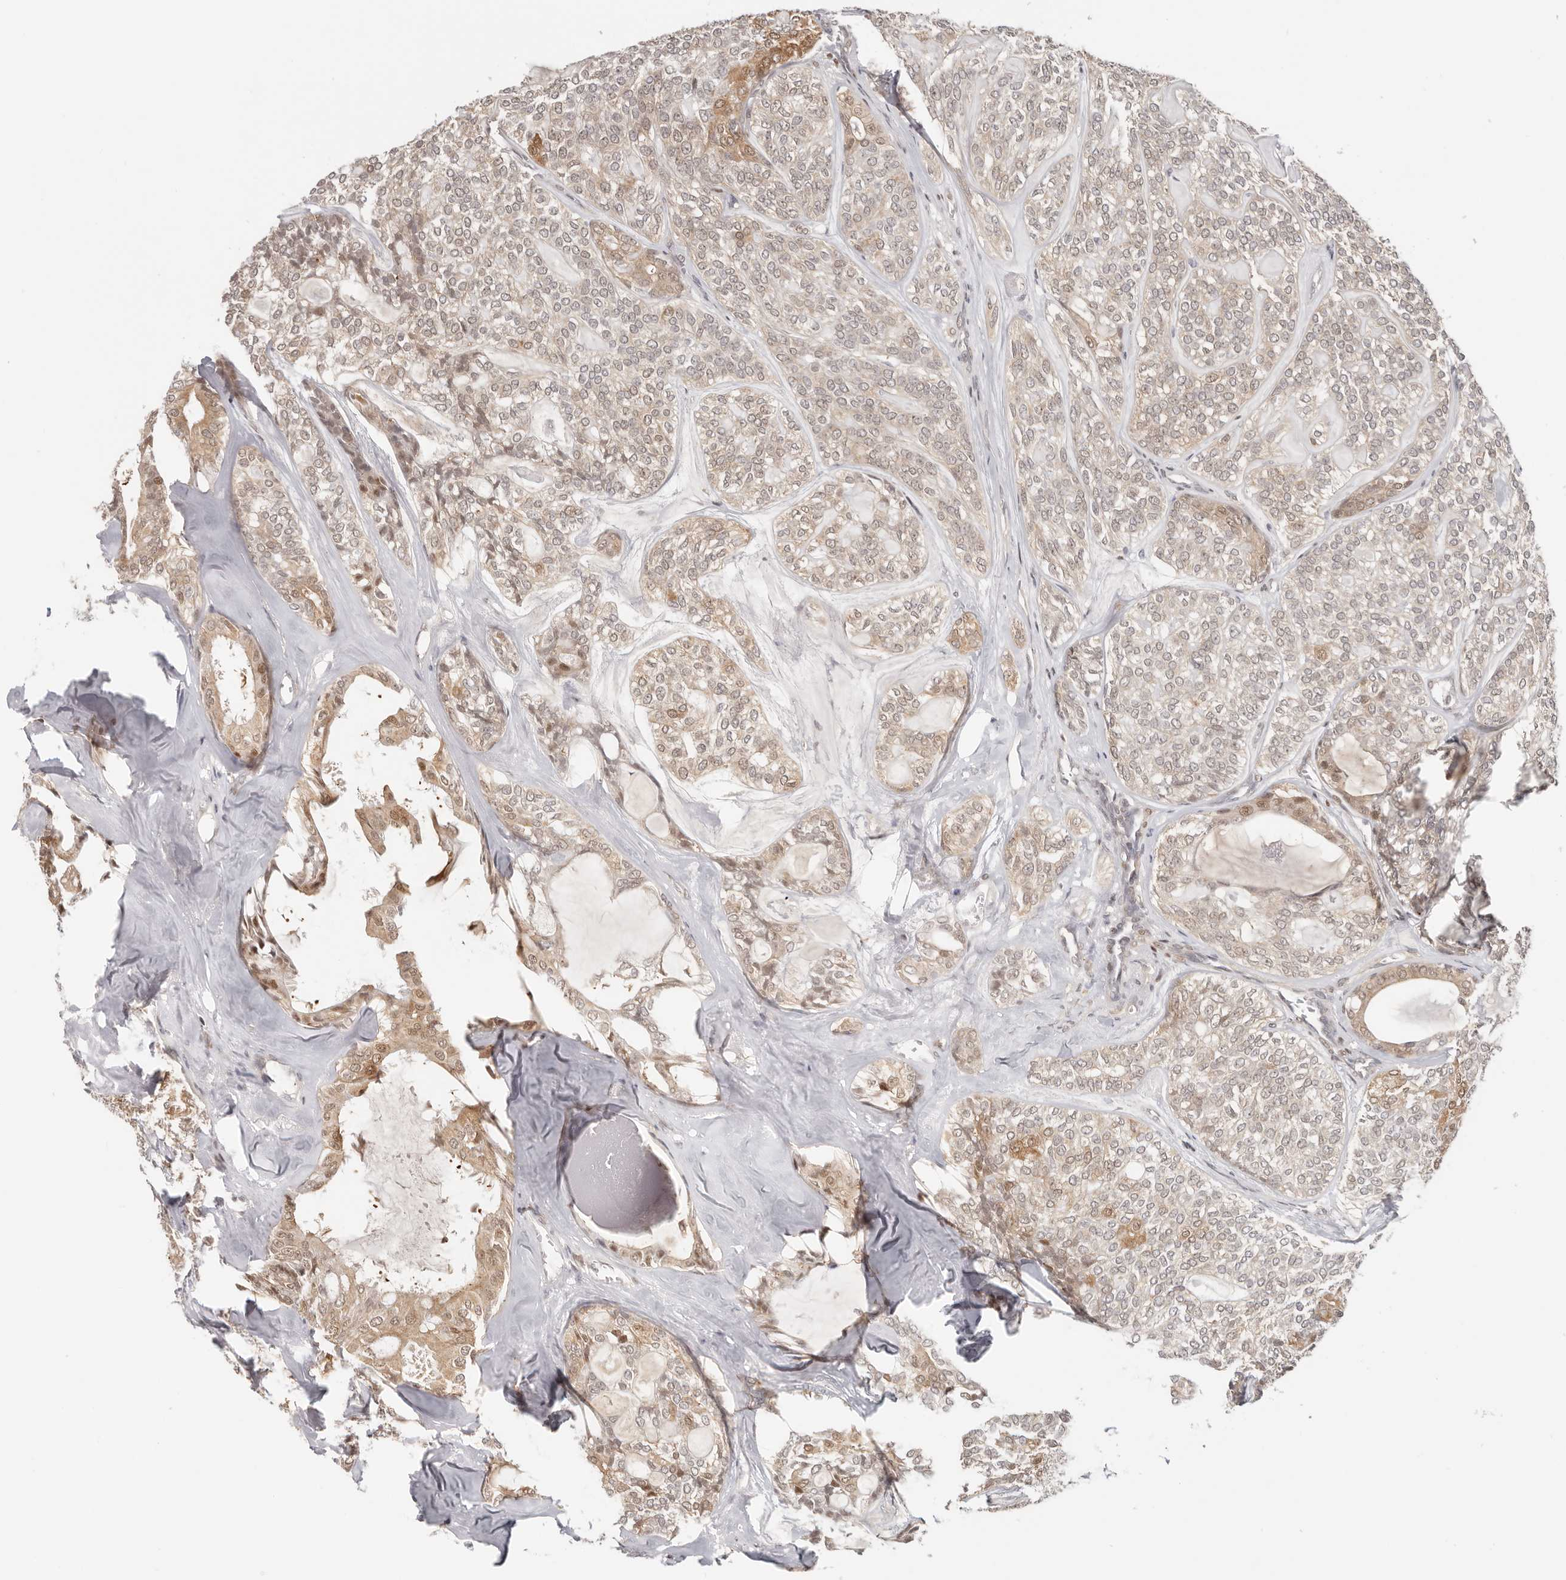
{"staining": {"intensity": "weak", "quantity": "25%-75%", "location": "cytoplasmic/membranous,nuclear"}, "tissue": "head and neck cancer", "cell_type": "Tumor cells", "image_type": "cancer", "snomed": [{"axis": "morphology", "description": "Adenocarcinoma, NOS"}, {"axis": "topography", "description": "Head-Neck"}], "caption": "An IHC histopathology image of tumor tissue is shown. Protein staining in brown highlights weak cytoplasmic/membranous and nuclear positivity in head and neck adenocarcinoma within tumor cells. The staining was performed using DAB, with brown indicating positive protein expression. Nuclei are stained blue with hematoxylin.", "gene": "LARP7", "patient": {"sex": "male", "age": 66}}